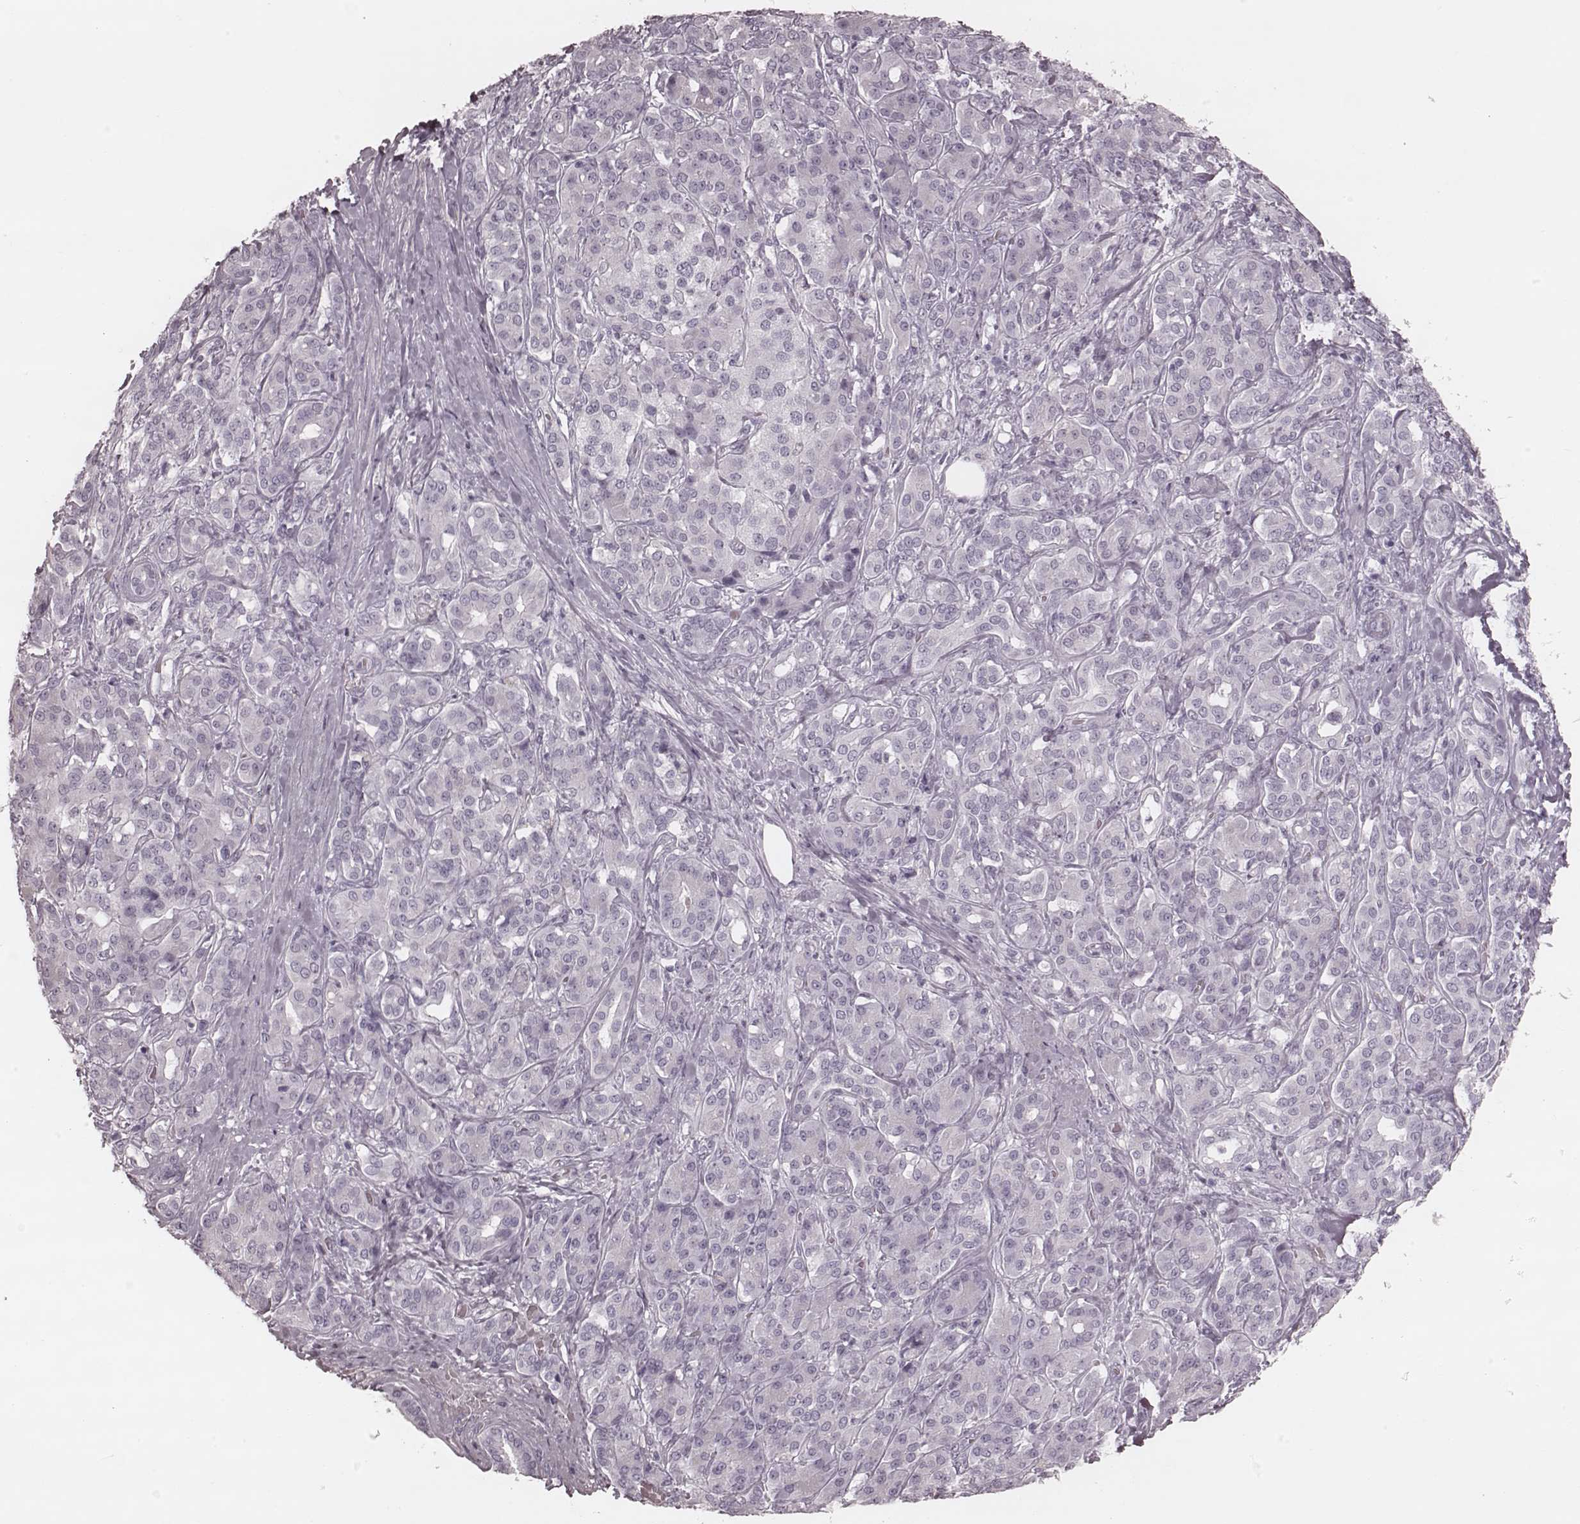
{"staining": {"intensity": "negative", "quantity": "none", "location": "none"}, "tissue": "pancreatic cancer", "cell_type": "Tumor cells", "image_type": "cancer", "snomed": [{"axis": "morphology", "description": "Normal tissue, NOS"}, {"axis": "morphology", "description": "Inflammation, NOS"}, {"axis": "morphology", "description": "Adenocarcinoma, NOS"}, {"axis": "topography", "description": "Pancreas"}], "caption": "A high-resolution photomicrograph shows IHC staining of adenocarcinoma (pancreatic), which demonstrates no significant expression in tumor cells. The staining was performed using DAB to visualize the protein expression in brown, while the nuclei were stained in blue with hematoxylin (Magnification: 20x).", "gene": "KRT74", "patient": {"sex": "male", "age": 57}}